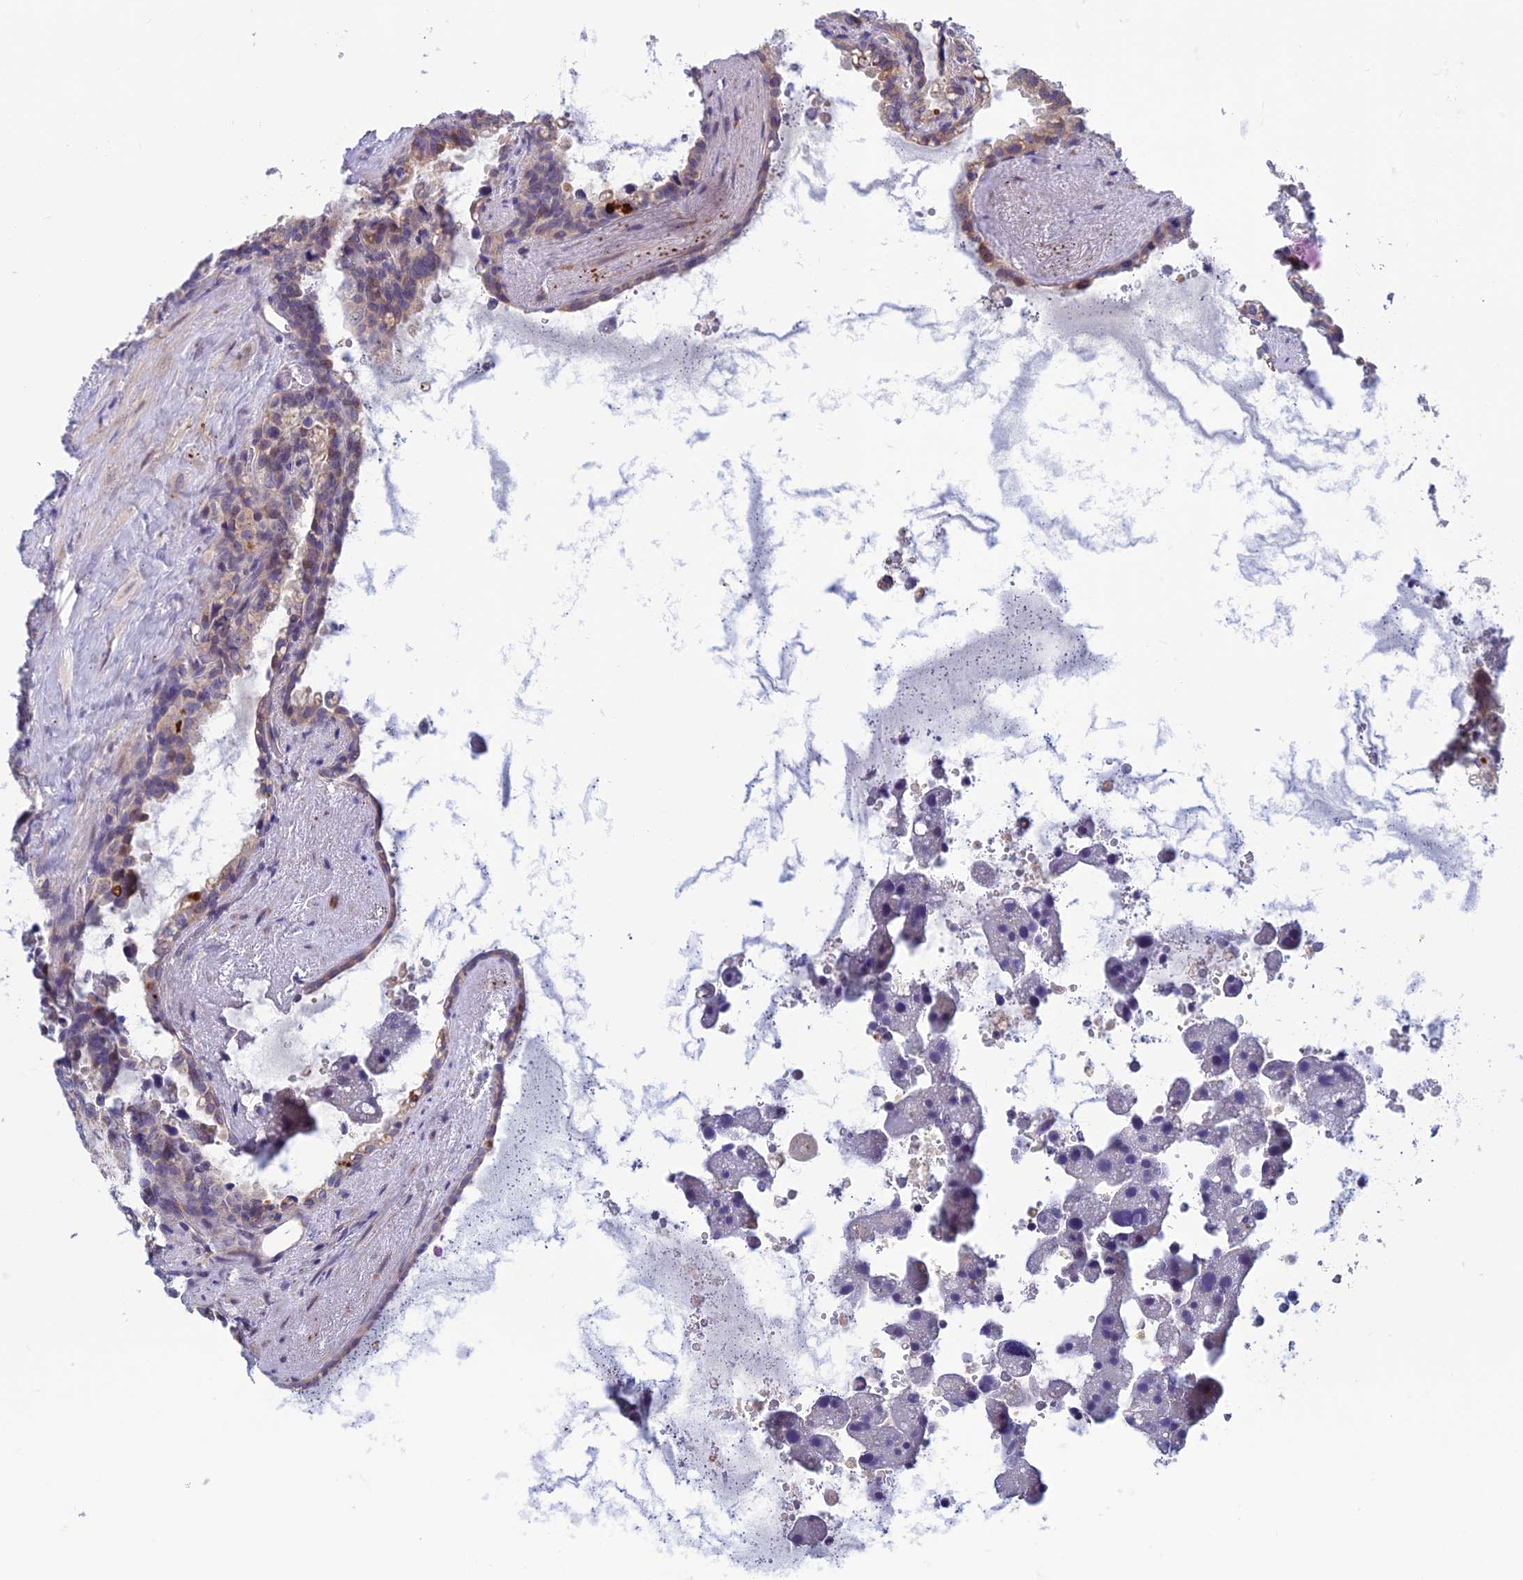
{"staining": {"intensity": "weak", "quantity": "25%-75%", "location": "cytoplasmic/membranous"}, "tissue": "seminal vesicle", "cell_type": "Glandular cells", "image_type": "normal", "snomed": [{"axis": "morphology", "description": "Normal tissue, NOS"}, {"axis": "topography", "description": "Seminal veicle"}], "caption": "Seminal vesicle was stained to show a protein in brown. There is low levels of weak cytoplasmic/membranous staining in about 25%-75% of glandular cells. The staining was performed using DAB to visualize the protein expression in brown, while the nuclei were stained in blue with hematoxylin (Magnification: 20x).", "gene": "HECA", "patient": {"sex": "male", "age": 68}}